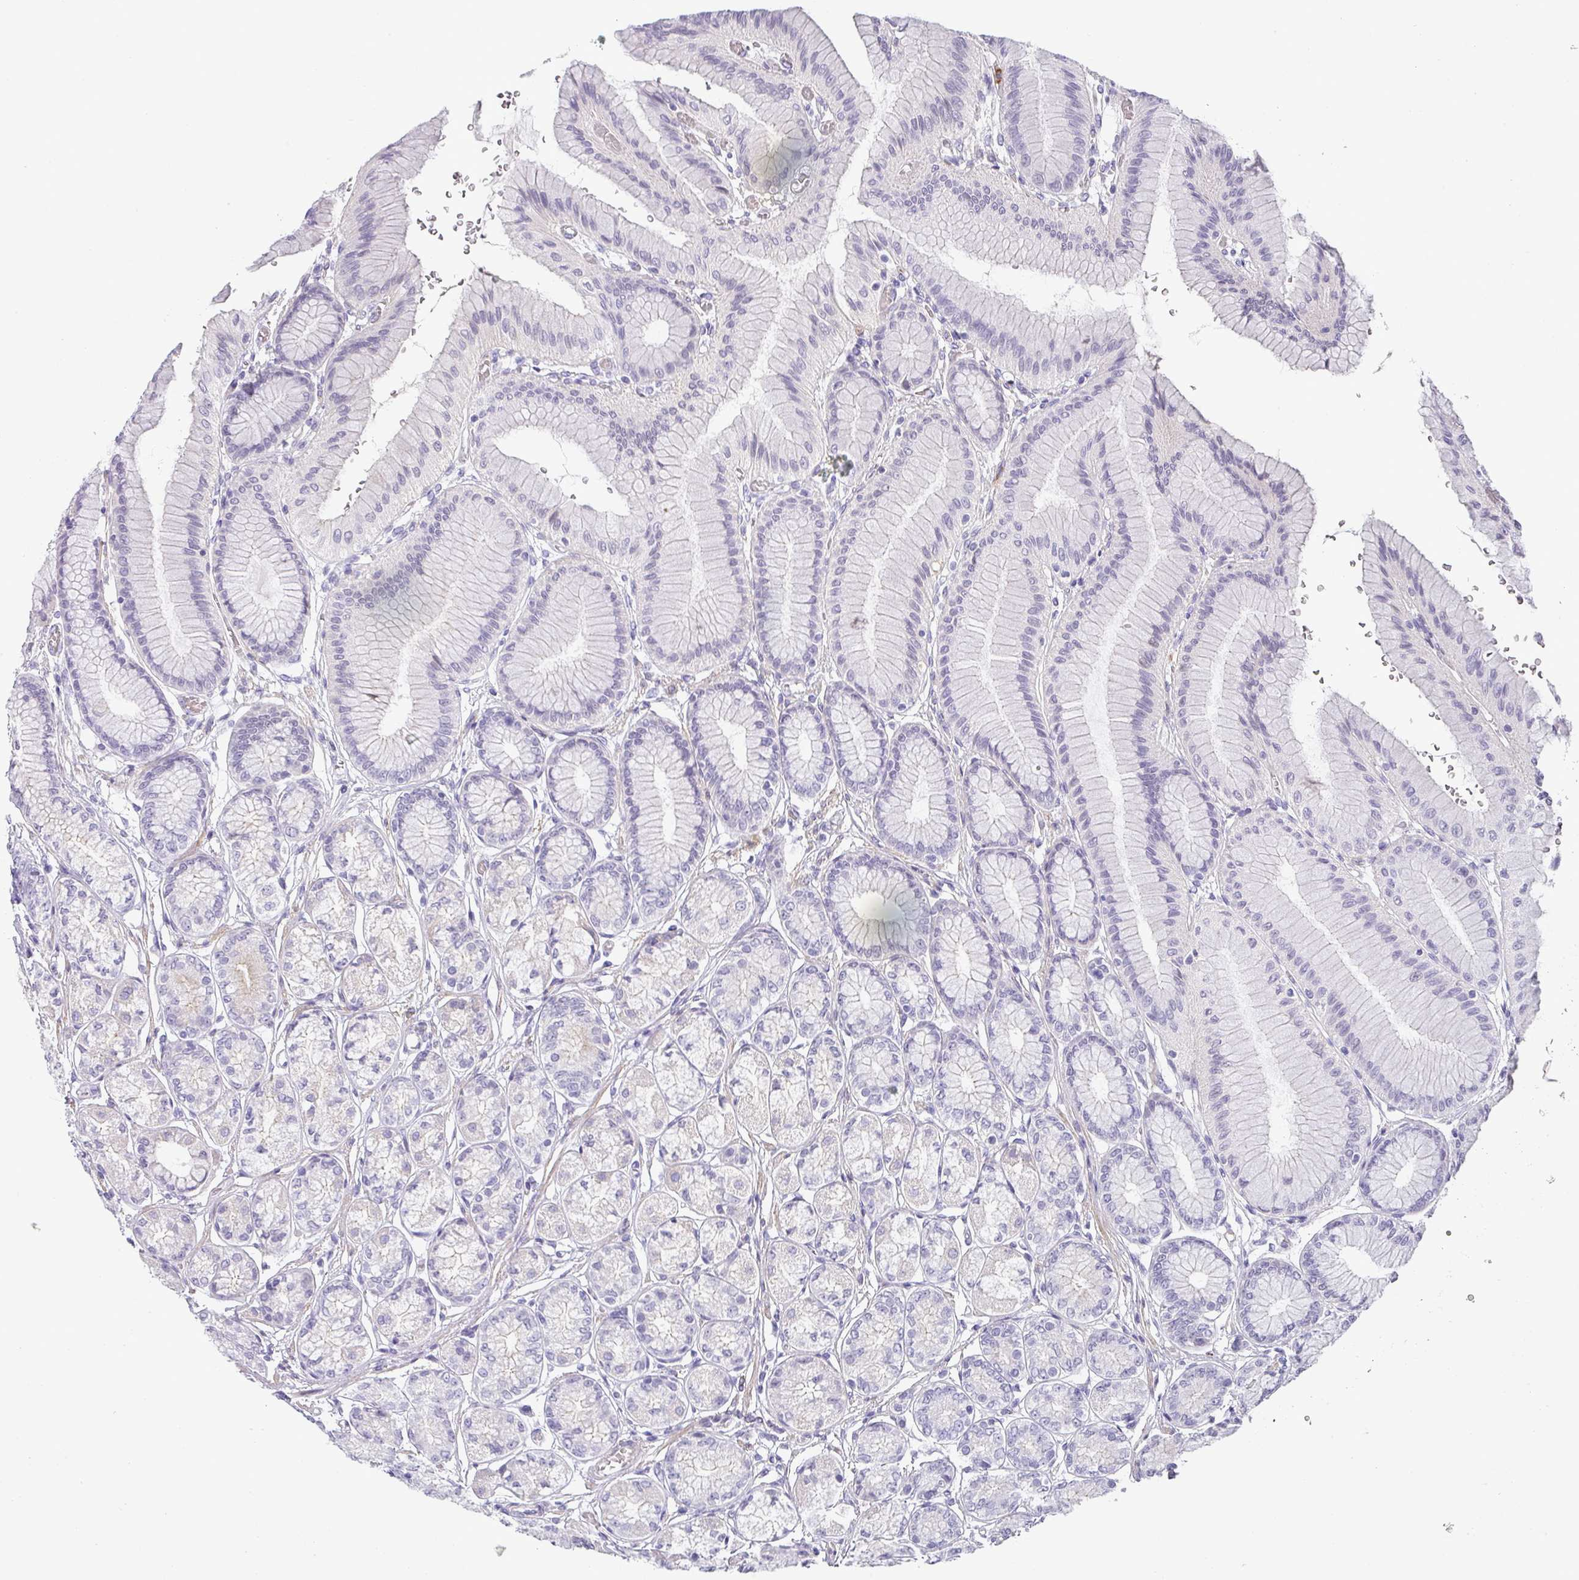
{"staining": {"intensity": "negative", "quantity": "none", "location": "none"}, "tissue": "stomach", "cell_type": "Glandular cells", "image_type": "normal", "snomed": [{"axis": "morphology", "description": "Normal tissue, NOS"}, {"axis": "morphology", "description": "Adenocarcinoma, NOS"}, {"axis": "morphology", "description": "Adenocarcinoma, High grade"}, {"axis": "topography", "description": "Stomach, upper"}, {"axis": "topography", "description": "Stomach"}], "caption": "DAB (3,3'-diaminobenzidine) immunohistochemical staining of unremarkable human stomach displays no significant positivity in glandular cells. The staining is performed using DAB brown chromogen with nuclei counter-stained in using hematoxylin.", "gene": "BTLA", "patient": {"sex": "female", "age": 65}}